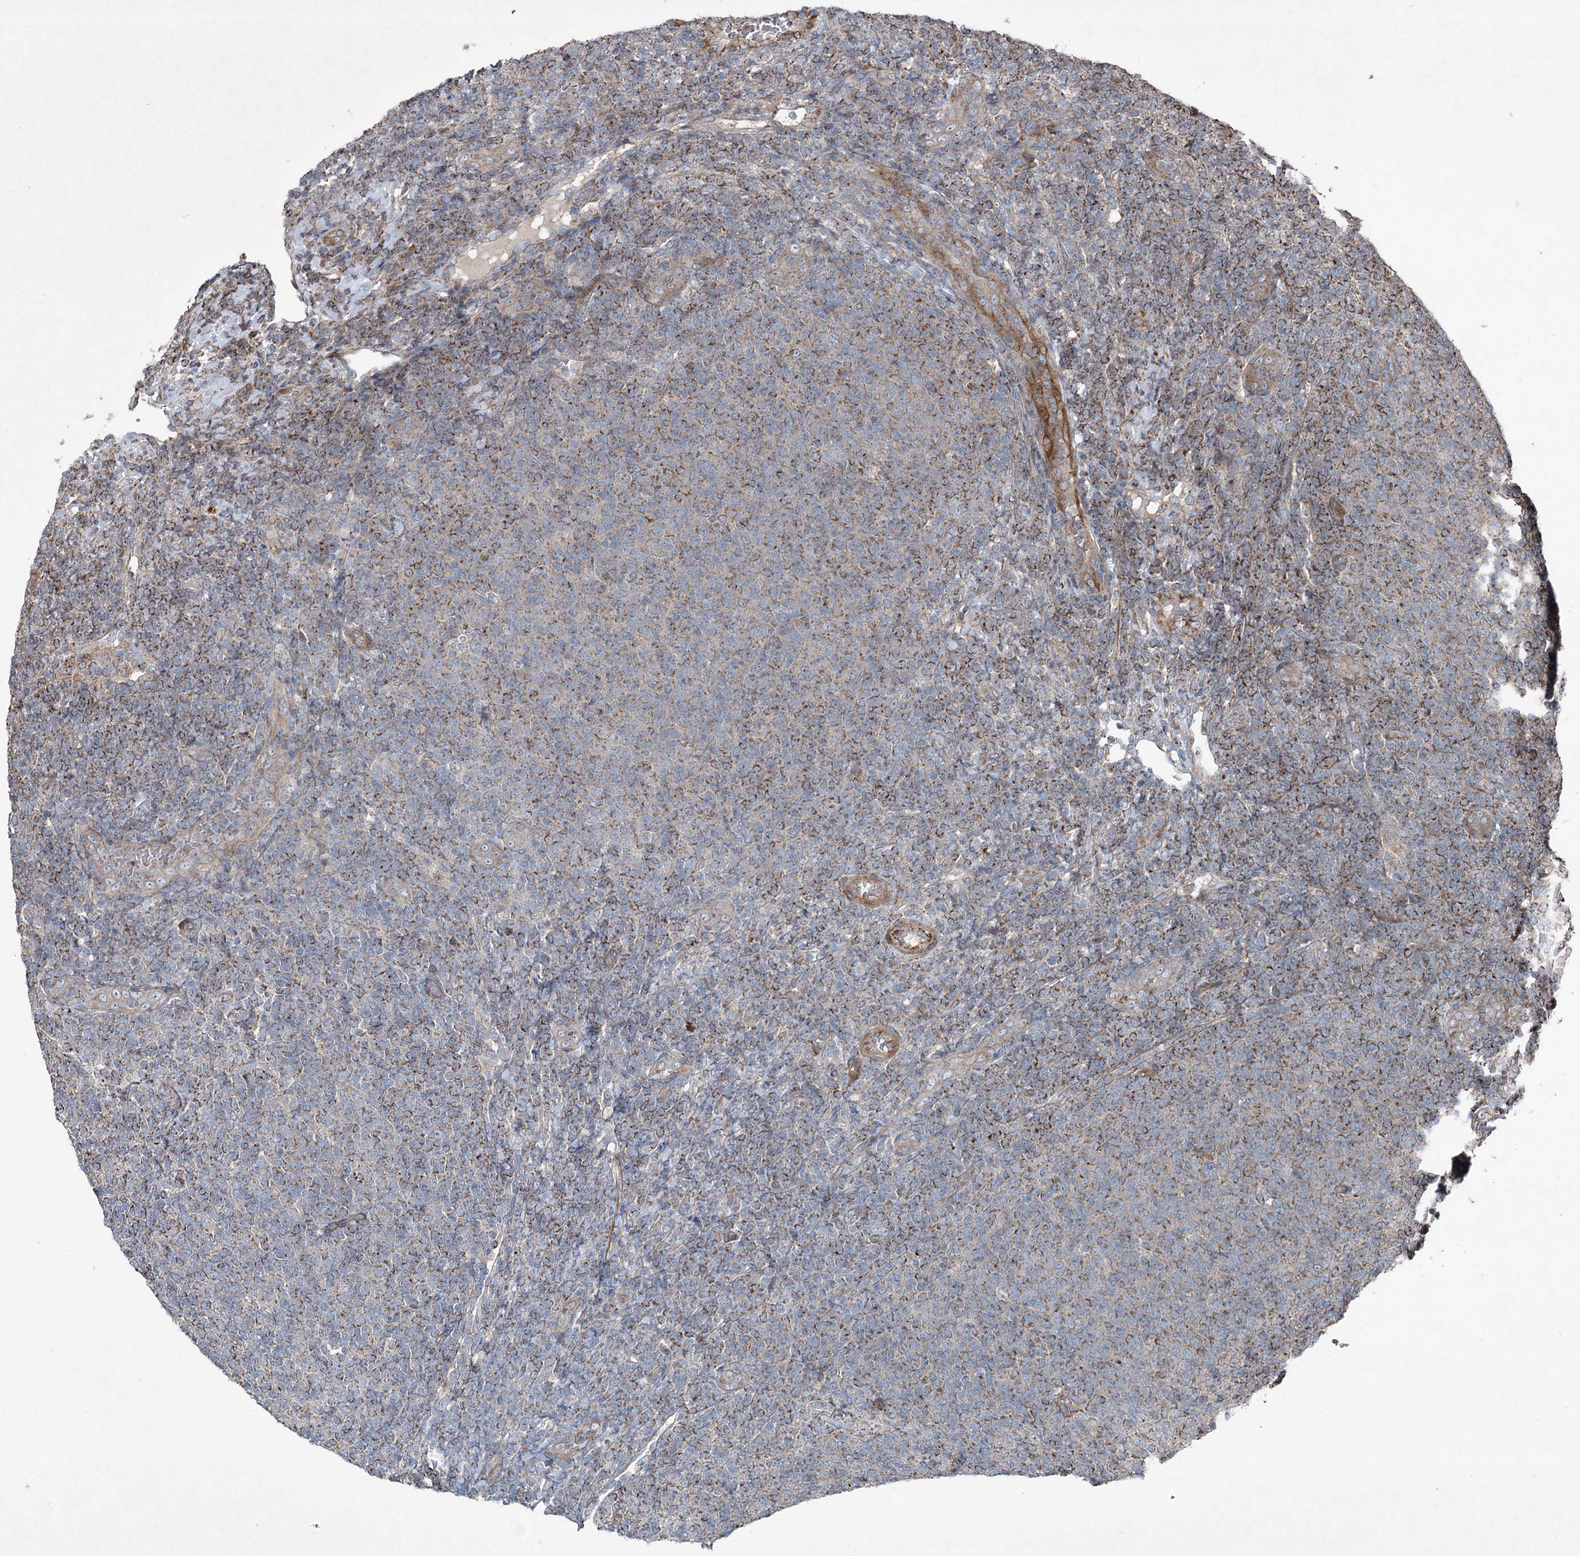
{"staining": {"intensity": "moderate", "quantity": ">75%", "location": "cytoplasmic/membranous"}, "tissue": "lymphoma", "cell_type": "Tumor cells", "image_type": "cancer", "snomed": [{"axis": "morphology", "description": "Malignant lymphoma, non-Hodgkin's type, Low grade"}, {"axis": "topography", "description": "Lymph node"}], "caption": "This is an image of immunohistochemistry staining of lymphoma, which shows moderate positivity in the cytoplasmic/membranous of tumor cells.", "gene": "SERINC5", "patient": {"sex": "male", "age": 66}}